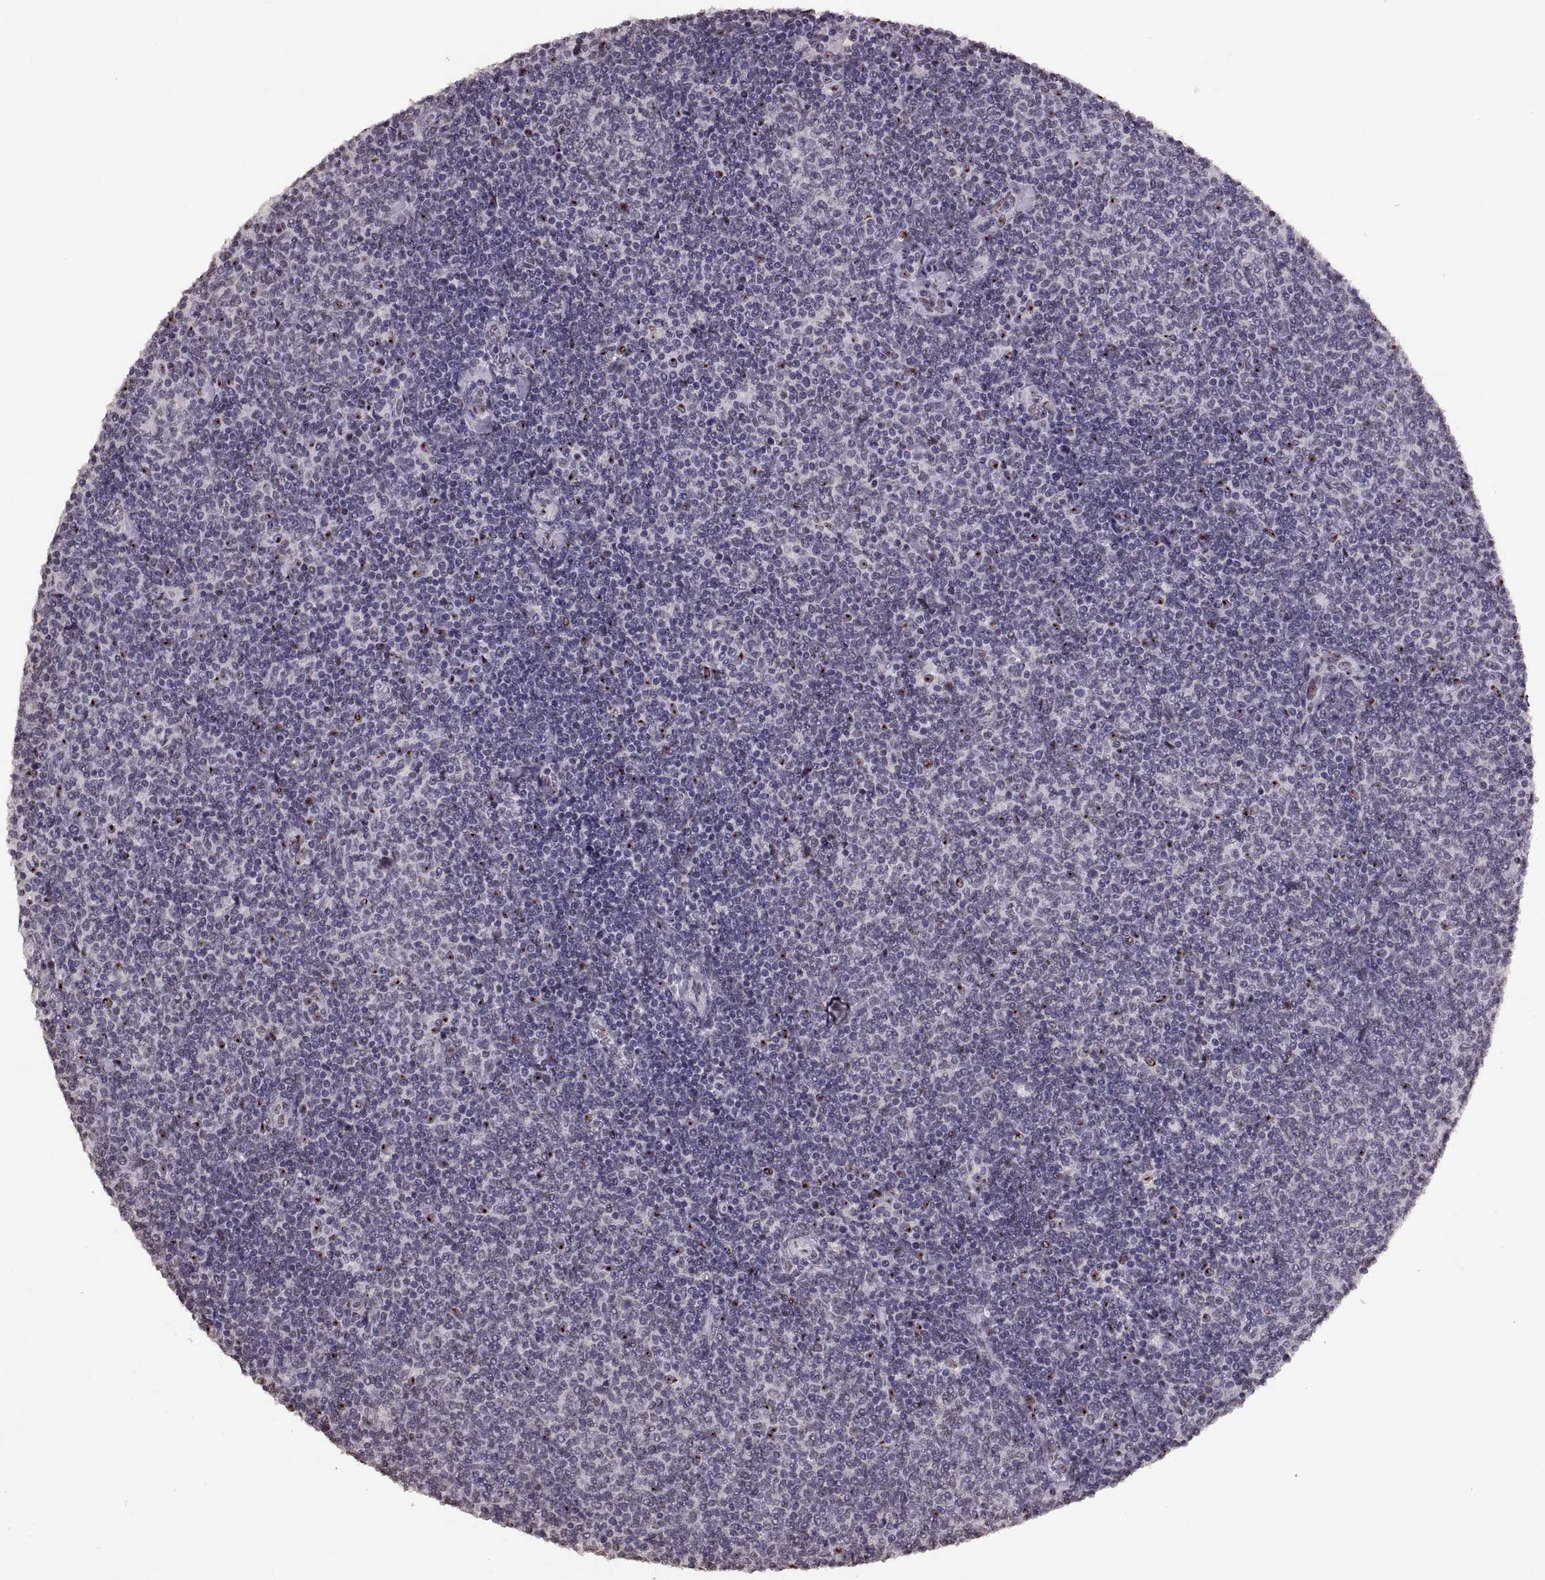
{"staining": {"intensity": "negative", "quantity": "none", "location": "none"}, "tissue": "lymphoma", "cell_type": "Tumor cells", "image_type": "cancer", "snomed": [{"axis": "morphology", "description": "Malignant lymphoma, non-Hodgkin's type, Low grade"}, {"axis": "topography", "description": "Lymph node"}], "caption": "Human lymphoma stained for a protein using IHC reveals no staining in tumor cells.", "gene": "PALS1", "patient": {"sex": "male", "age": 52}}